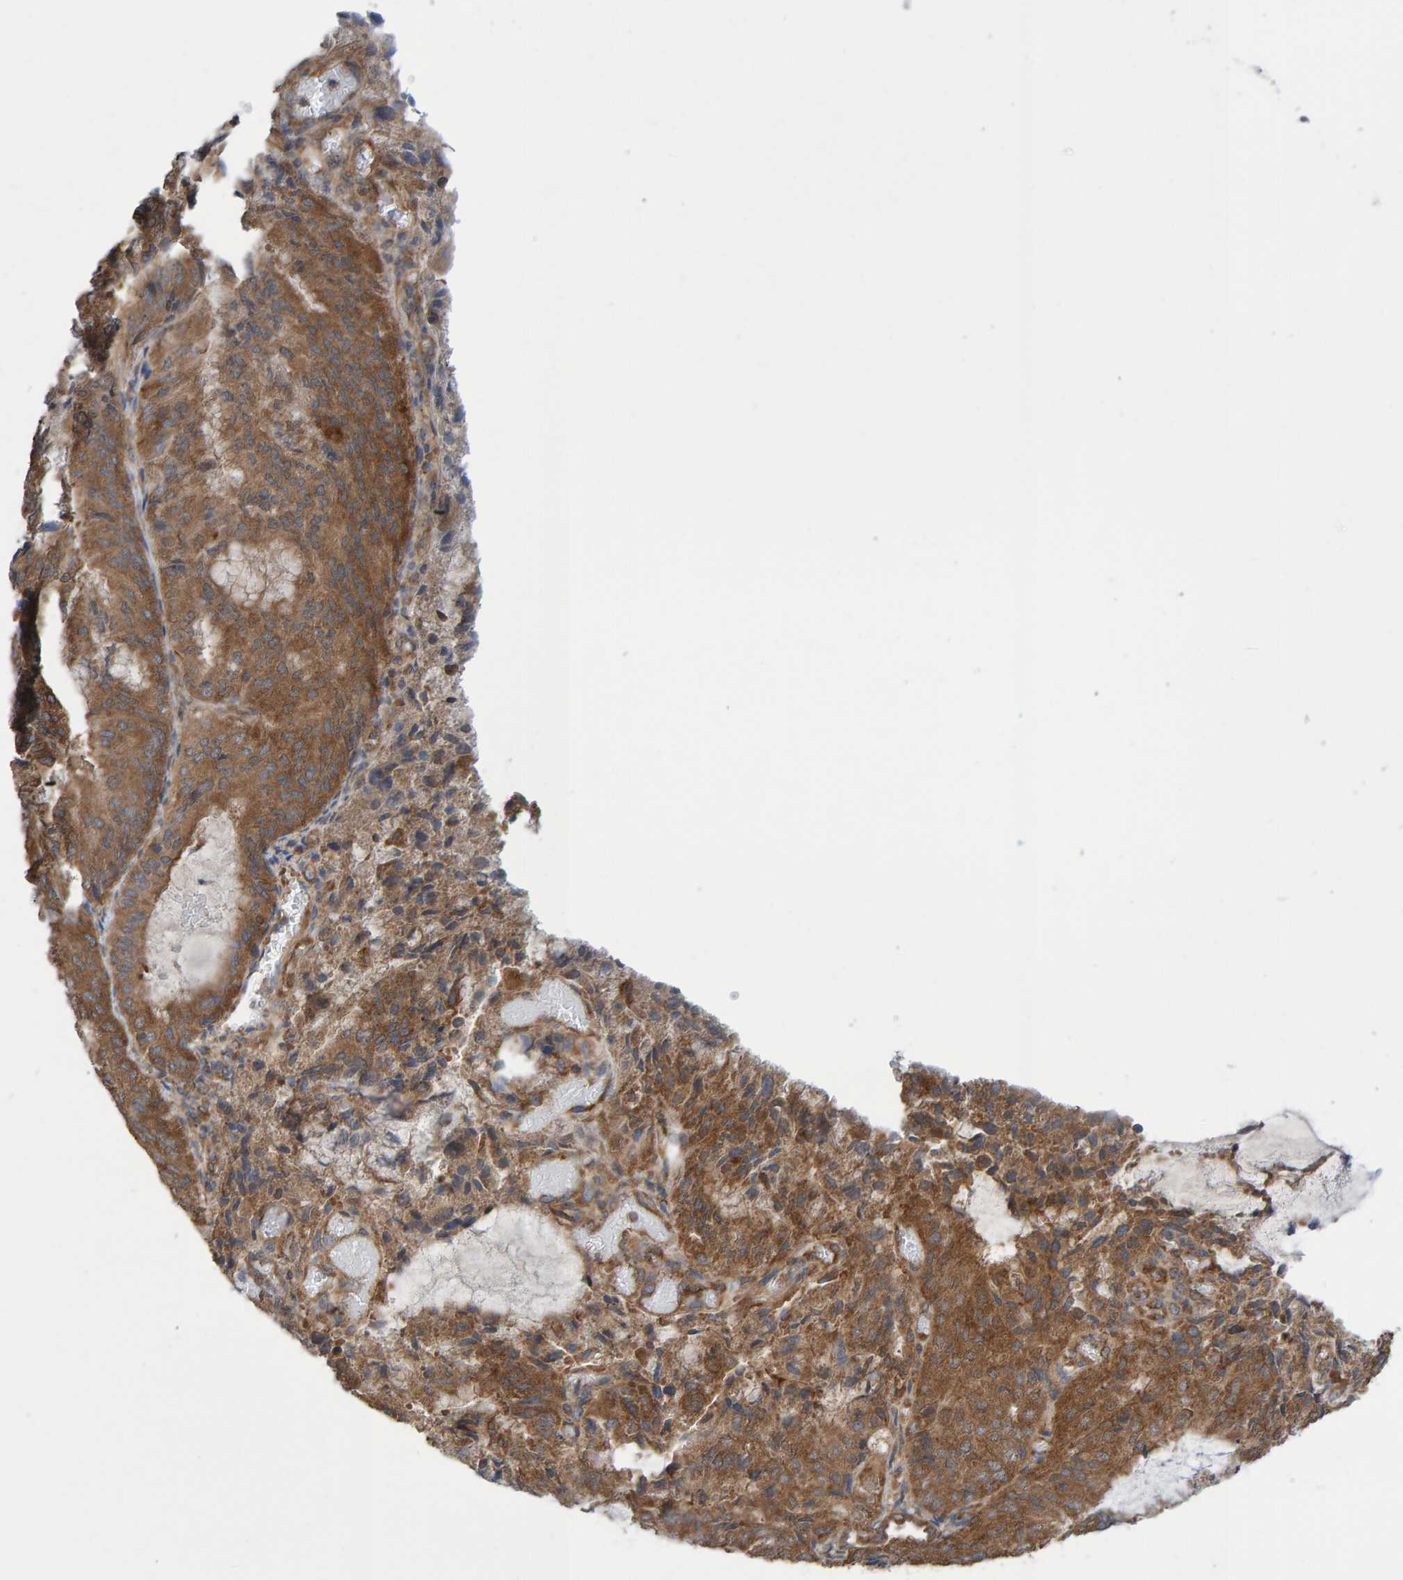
{"staining": {"intensity": "moderate", "quantity": ">75%", "location": "cytoplasmic/membranous"}, "tissue": "endometrial cancer", "cell_type": "Tumor cells", "image_type": "cancer", "snomed": [{"axis": "morphology", "description": "Adenocarcinoma, NOS"}, {"axis": "topography", "description": "Endometrium"}], "caption": "Endometrial cancer (adenocarcinoma) stained with a protein marker displays moderate staining in tumor cells.", "gene": "LRSAM1", "patient": {"sex": "female", "age": 81}}